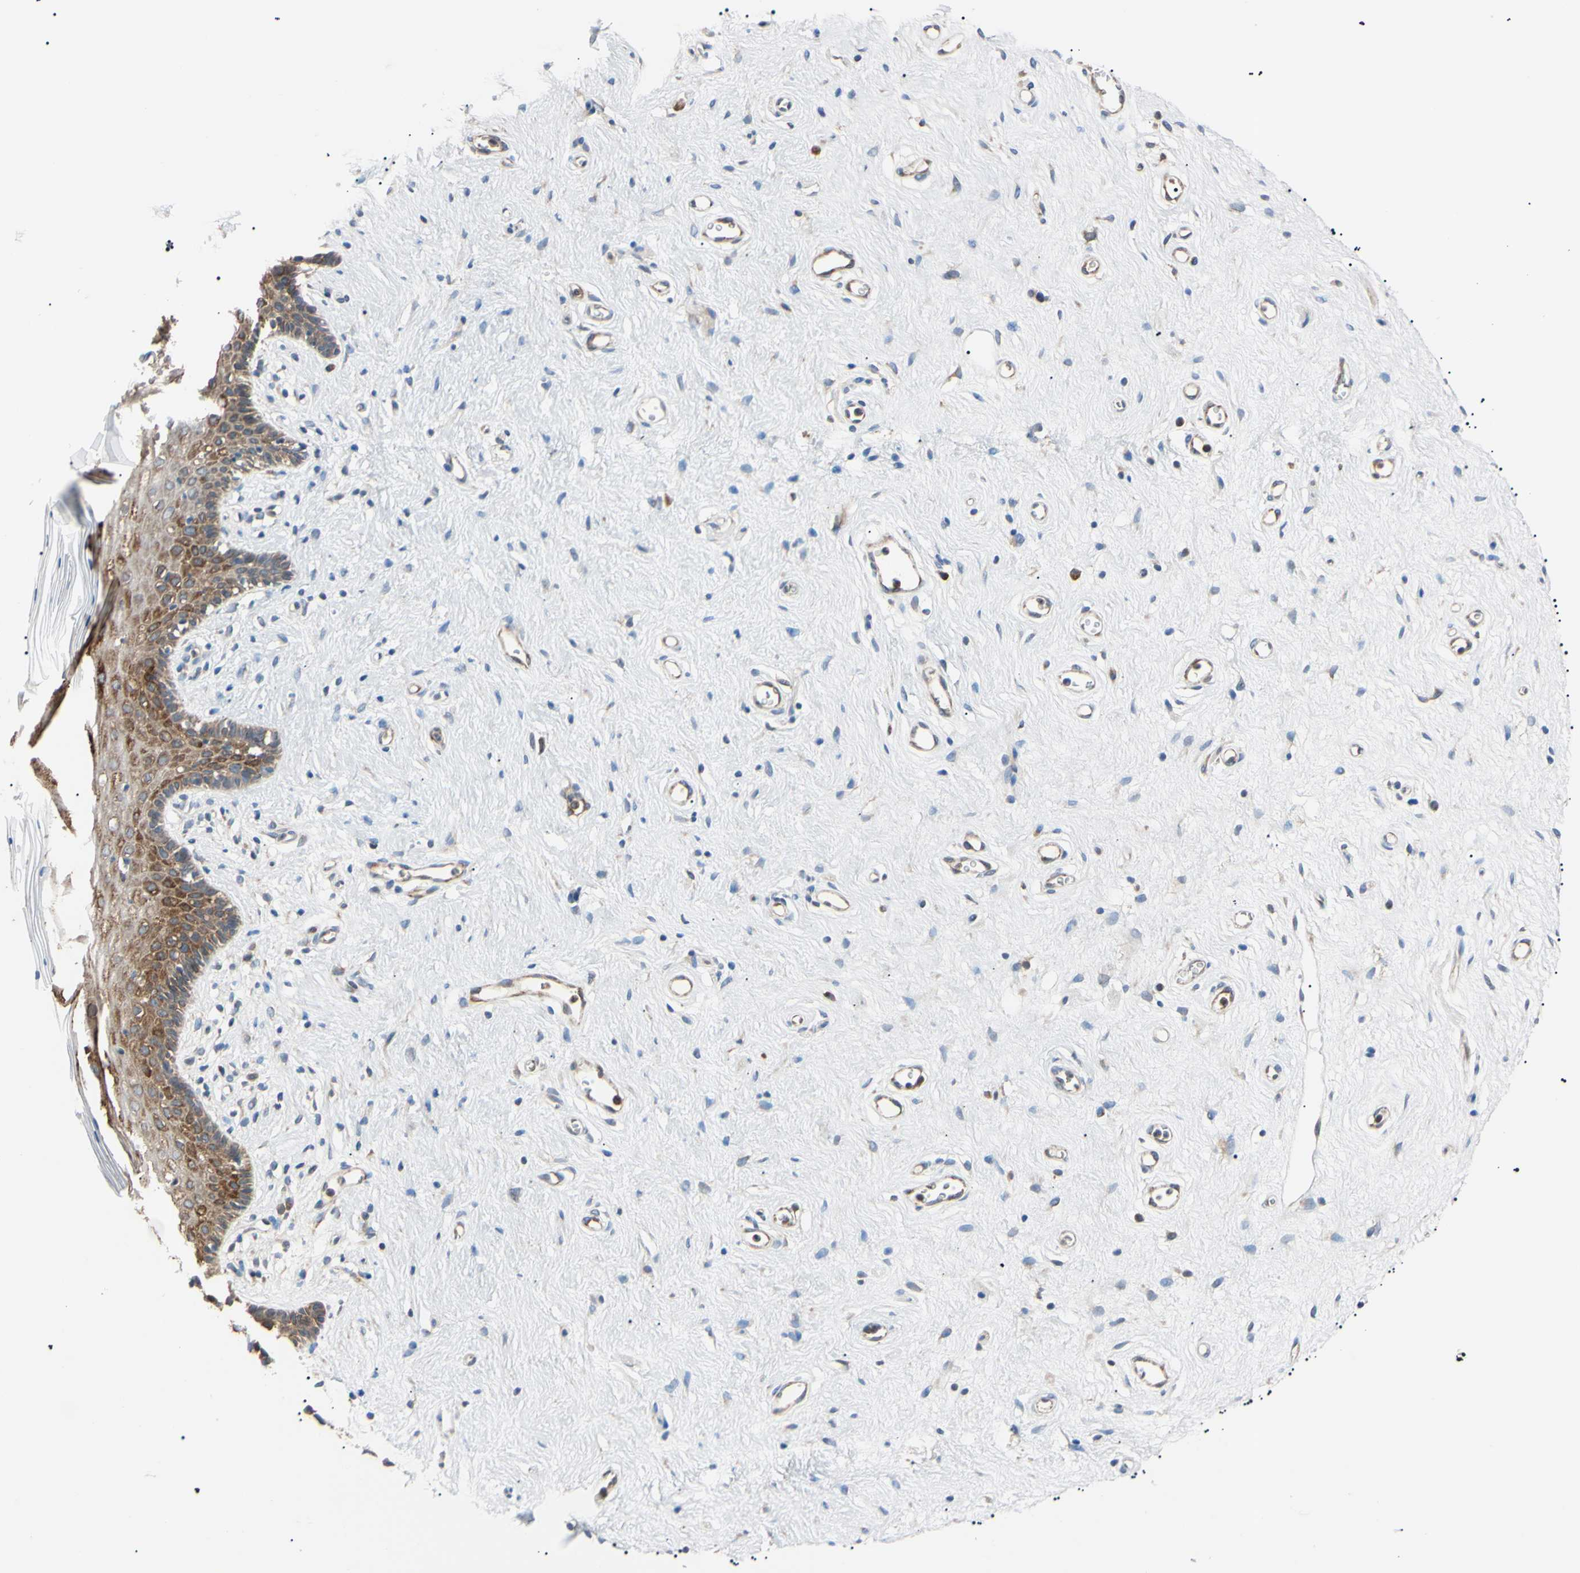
{"staining": {"intensity": "moderate", "quantity": ">75%", "location": "cytoplasmic/membranous"}, "tissue": "vagina", "cell_type": "Squamous epithelial cells", "image_type": "normal", "snomed": [{"axis": "morphology", "description": "Normal tissue, NOS"}, {"axis": "topography", "description": "Vagina"}], "caption": "Immunohistochemical staining of unremarkable vagina displays medium levels of moderate cytoplasmic/membranous positivity in about >75% of squamous epithelial cells.", "gene": "VAPA", "patient": {"sex": "female", "age": 44}}